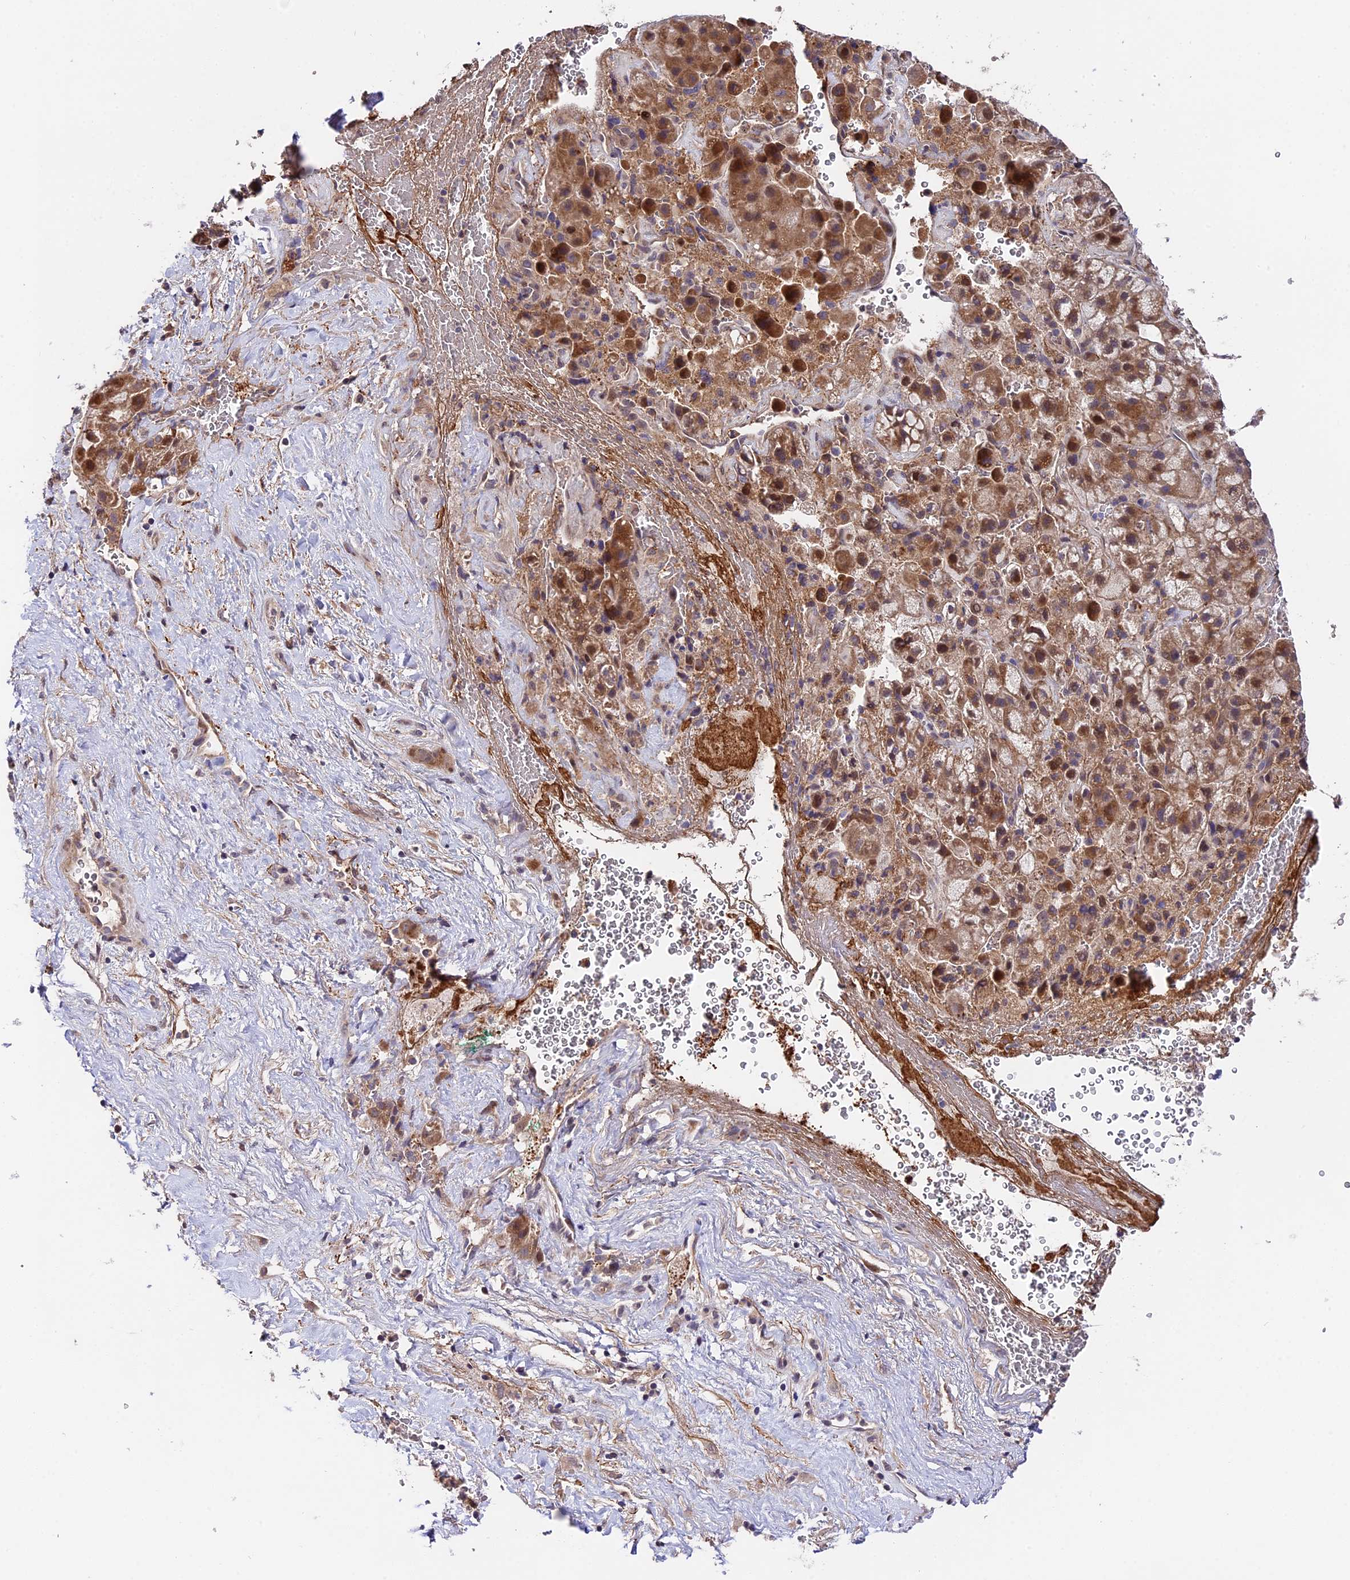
{"staining": {"intensity": "moderate", "quantity": ">75%", "location": "cytoplasmic/membranous"}, "tissue": "liver cancer", "cell_type": "Tumor cells", "image_type": "cancer", "snomed": [{"axis": "morphology", "description": "Normal tissue, NOS"}, {"axis": "morphology", "description": "Carcinoma, Hepatocellular, NOS"}, {"axis": "topography", "description": "Liver"}], "caption": "Immunohistochemistry (DAB (3,3'-diaminobenzidine)) staining of human liver cancer (hepatocellular carcinoma) reveals moderate cytoplasmic/membranous protein positivity in about >75% of tumor cells. The protein is stained brown, and the nuclei are stained in blue (DAB (3,3'-diaminobenzidine) IHC with brightfield microscopy, high magnification).", "gene": "TRMT1", "patient": {"sex": "male", "age": 57}}